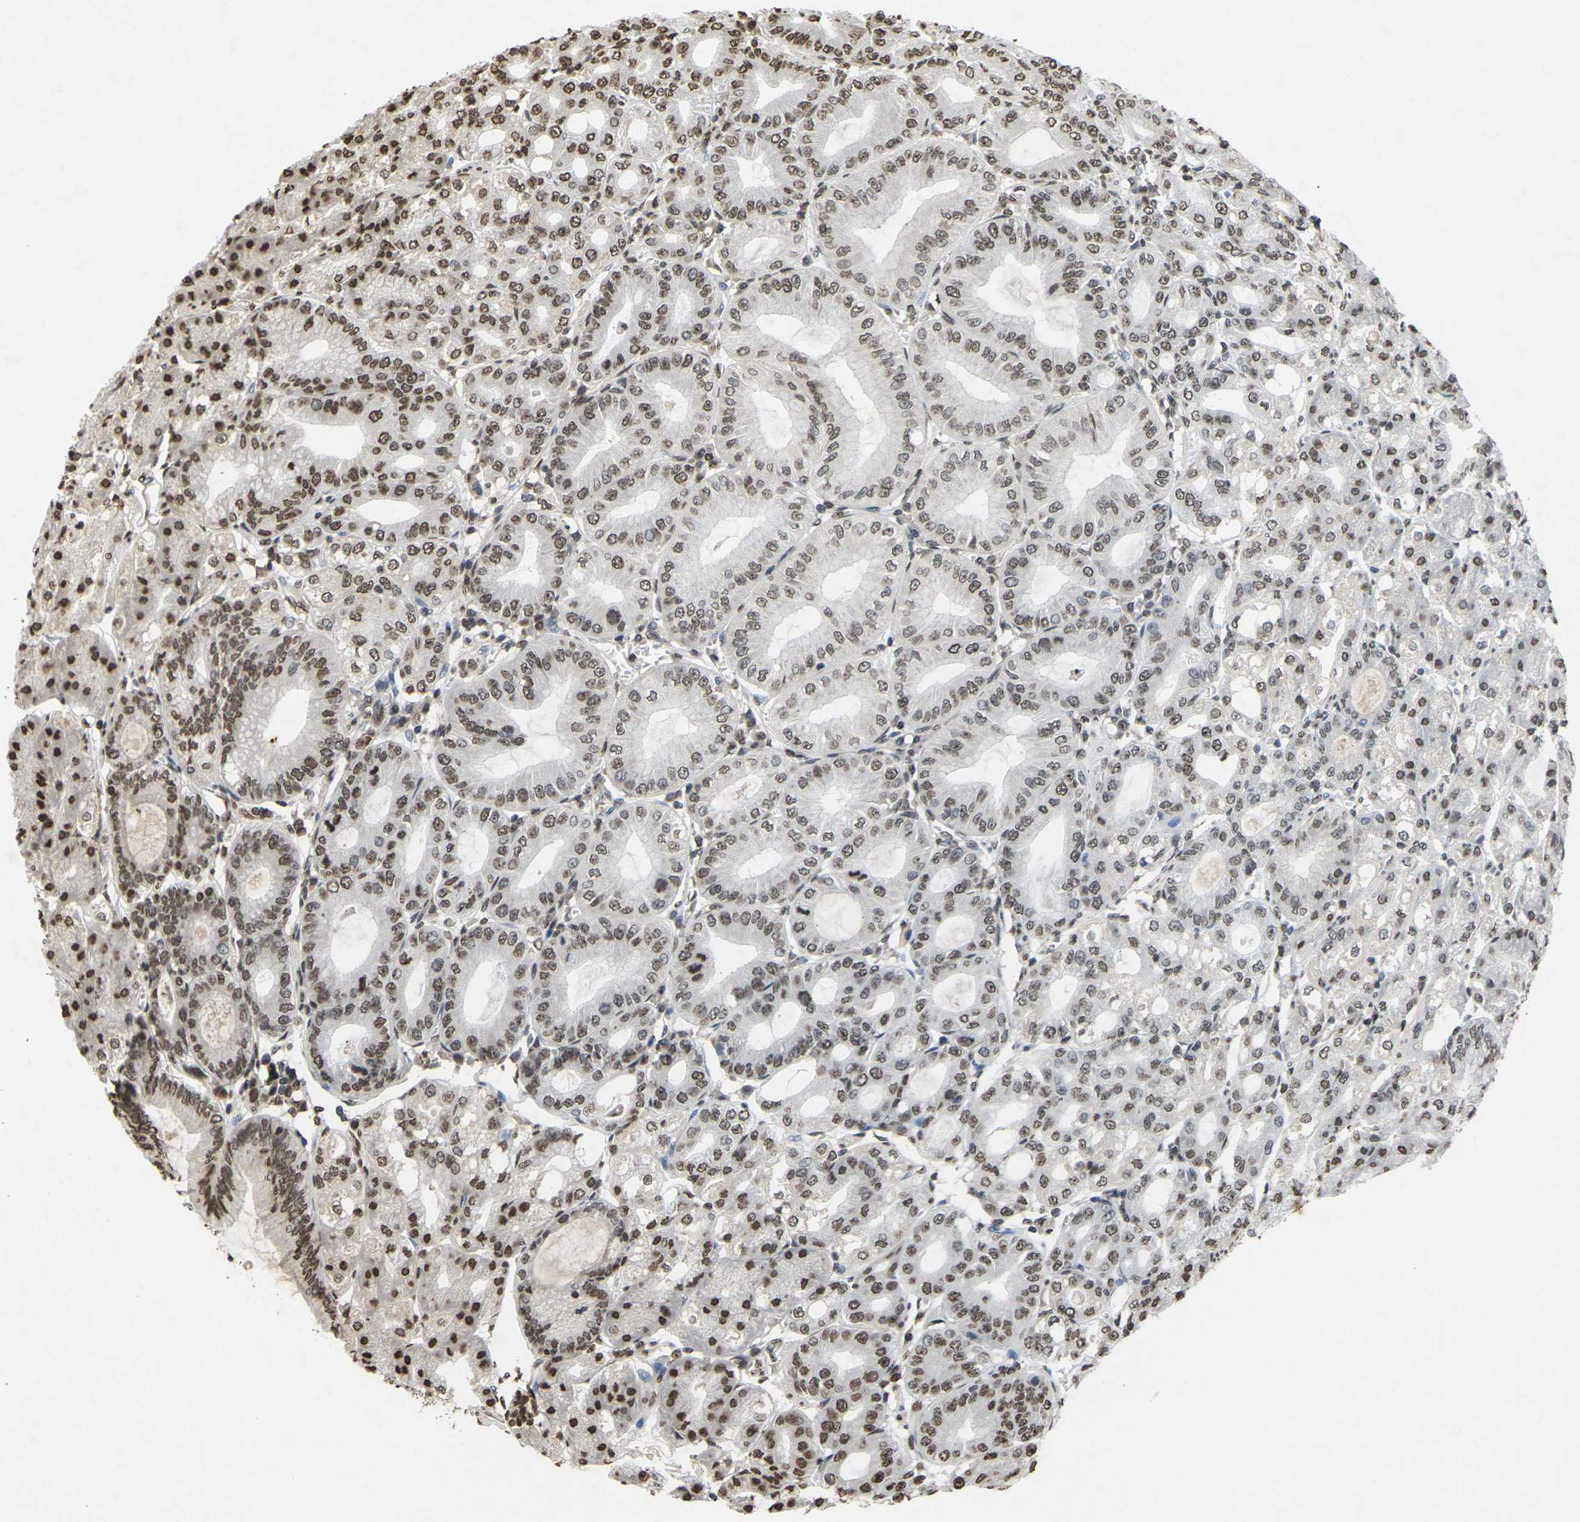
{"staining": {"intensity": "moderate", "quantity": "25%-75%", "location": "nuclear"}, "tissue": "stomach", "cell_type": "Glandular cells", "image_type": "normal", "snomed": [{"axis": "morphology", "description": "Normal tissue, NOS"}, {"axis": "topography", "description": "Stomach, lower"}], "caption": "Moderate nuclear positivity for a protein is seen in about 25%-75% of glandular cells of normal stomach using immunohistochemistry.", "gene": "EMSY", "patient": {"sex": "male", "age": 71}}